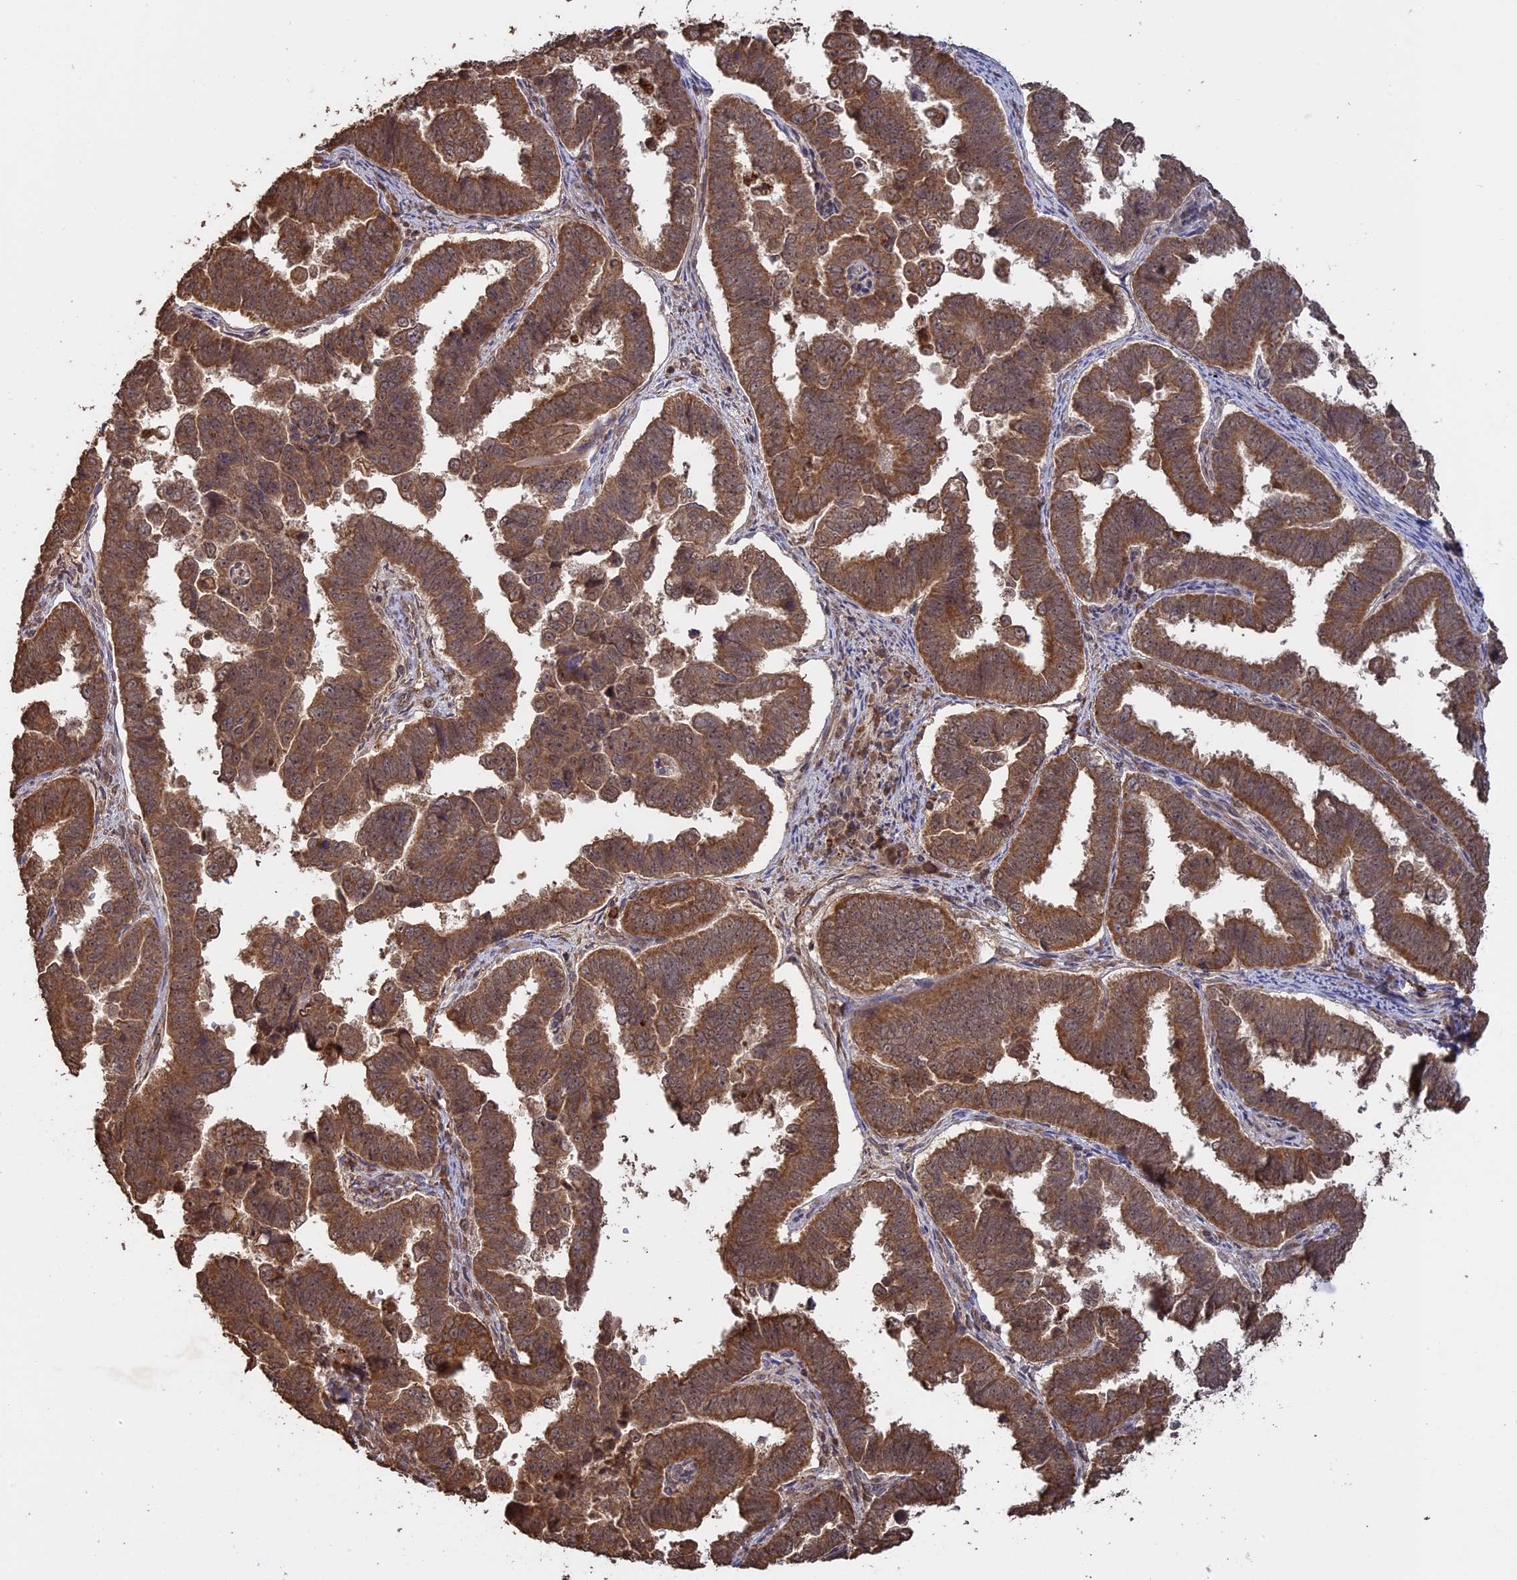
{"staining": {"intensity": "strong", "quantity": ">75%", "location": "cytoplasmic/membranous"}, "tissue": "endometrial cancer", "cell_type": "Tumor cells", "image_type": "cancer", "snomed": [{"axis": "morphology", "description": "Adenocarcinoma, NOS"}, {"axis": "topography", "description": "Endometrium"}], "caption": "An immunohistochemistry (IHC) micrograph of neoplastic tissue is shown. Protein staining in brown shows strong cytoplasmic/membranous positivity in endometrial adenocarcinoma within tumor cells.", "gene": "FAM210B", "patient": {"sex": "female", "age": 75}}